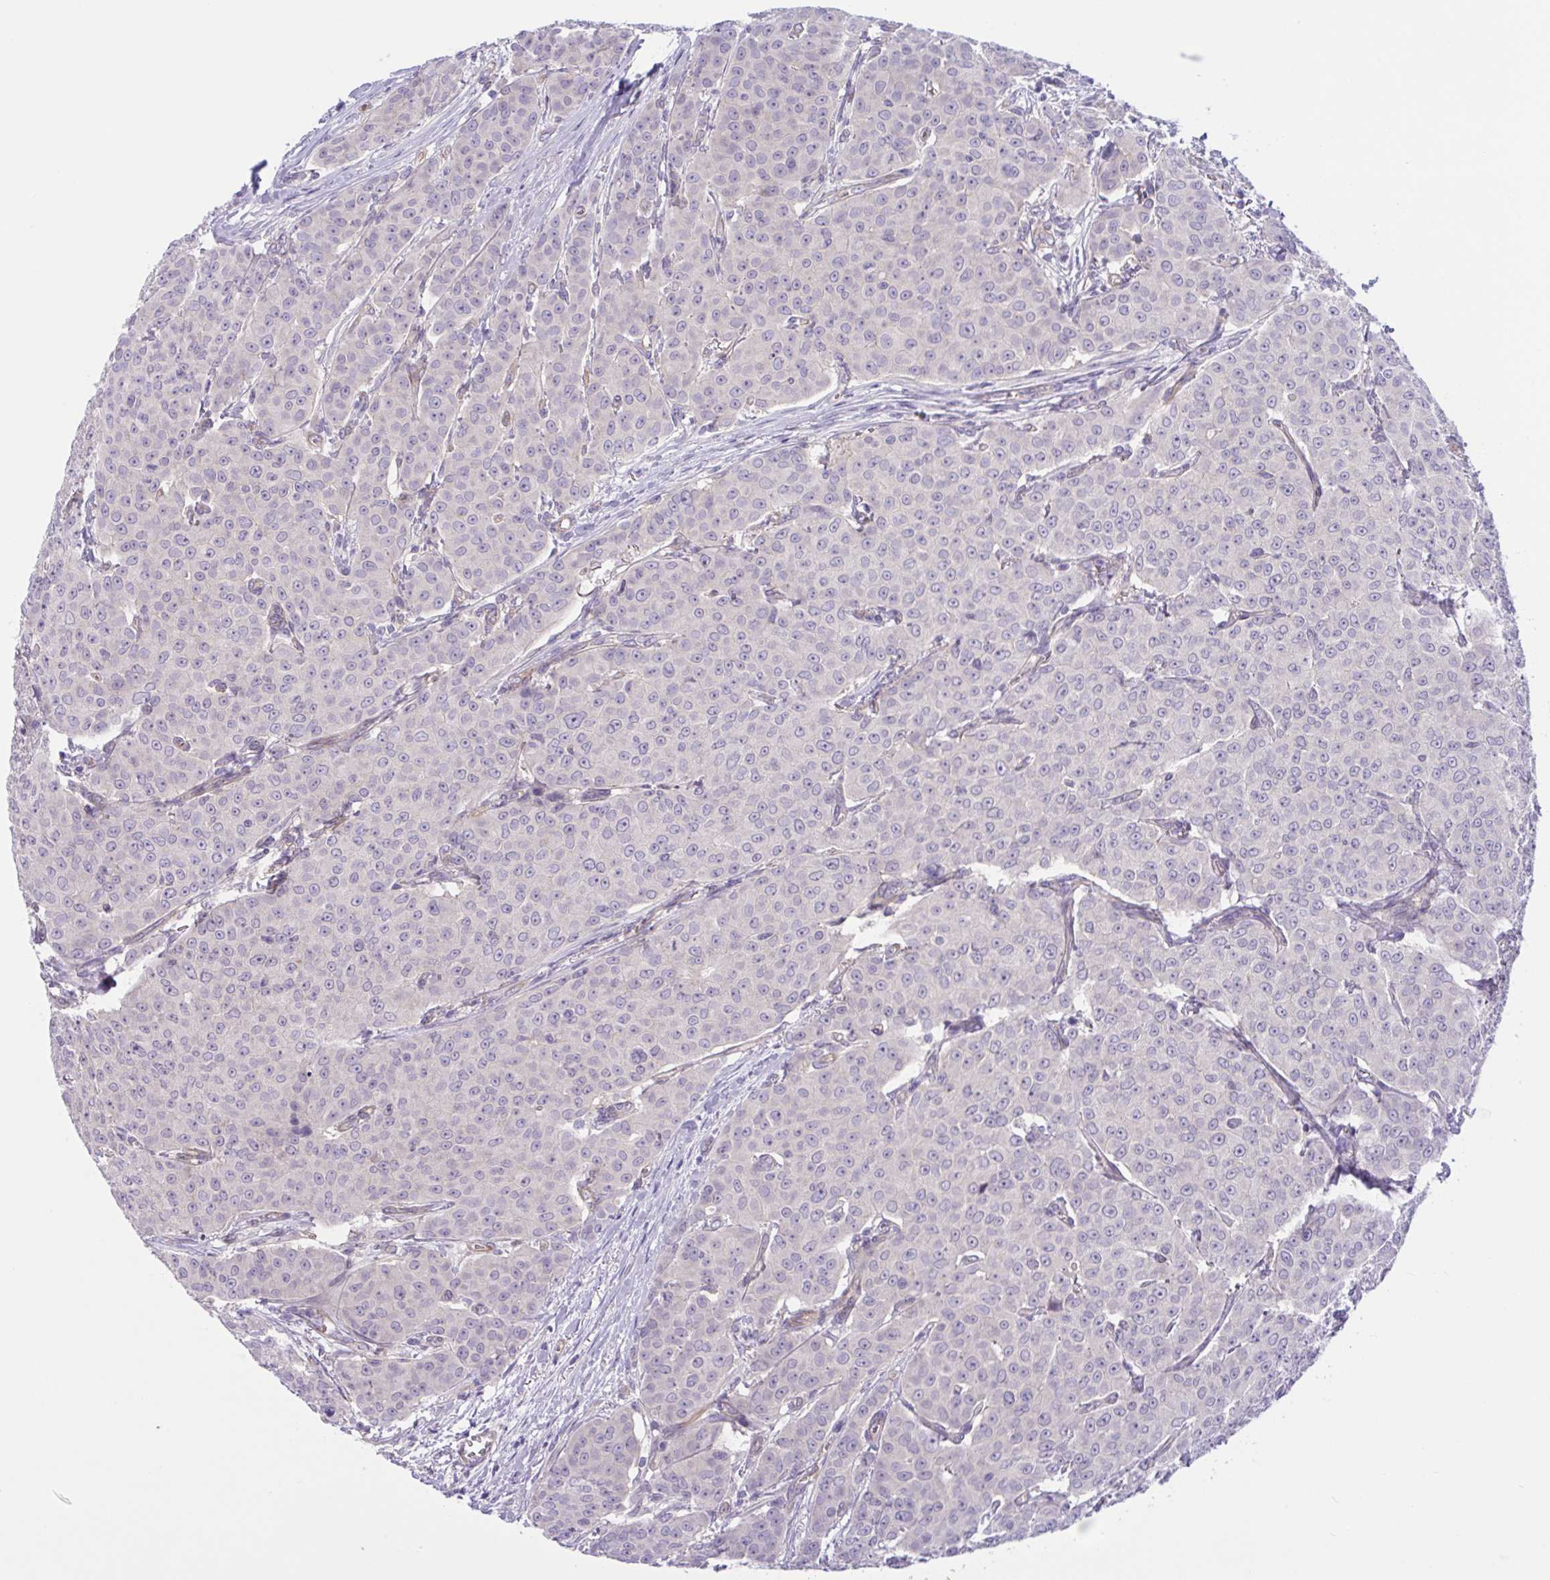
{"staining": {"intensity": "negative", "quantity": "none", "location": "none"}, "tissue": "breast cancer", "cell_type": "Tumor cells", "image_type": "cancer", "snomed": [{"axis": "morphology", "description": "Duct carcinoma"}, {"axis": "topography", "description": "Breast"}], "caption": "Immunohistochemistry histopathology image of intraductal carcinoma (breast) stained for a protein (brown), which displays no staining in tumor cells. (IHC, brightfield microscopy, high magnification).", "gene": "TTC7B", "patient": {"sex": "female", "age": 91}}